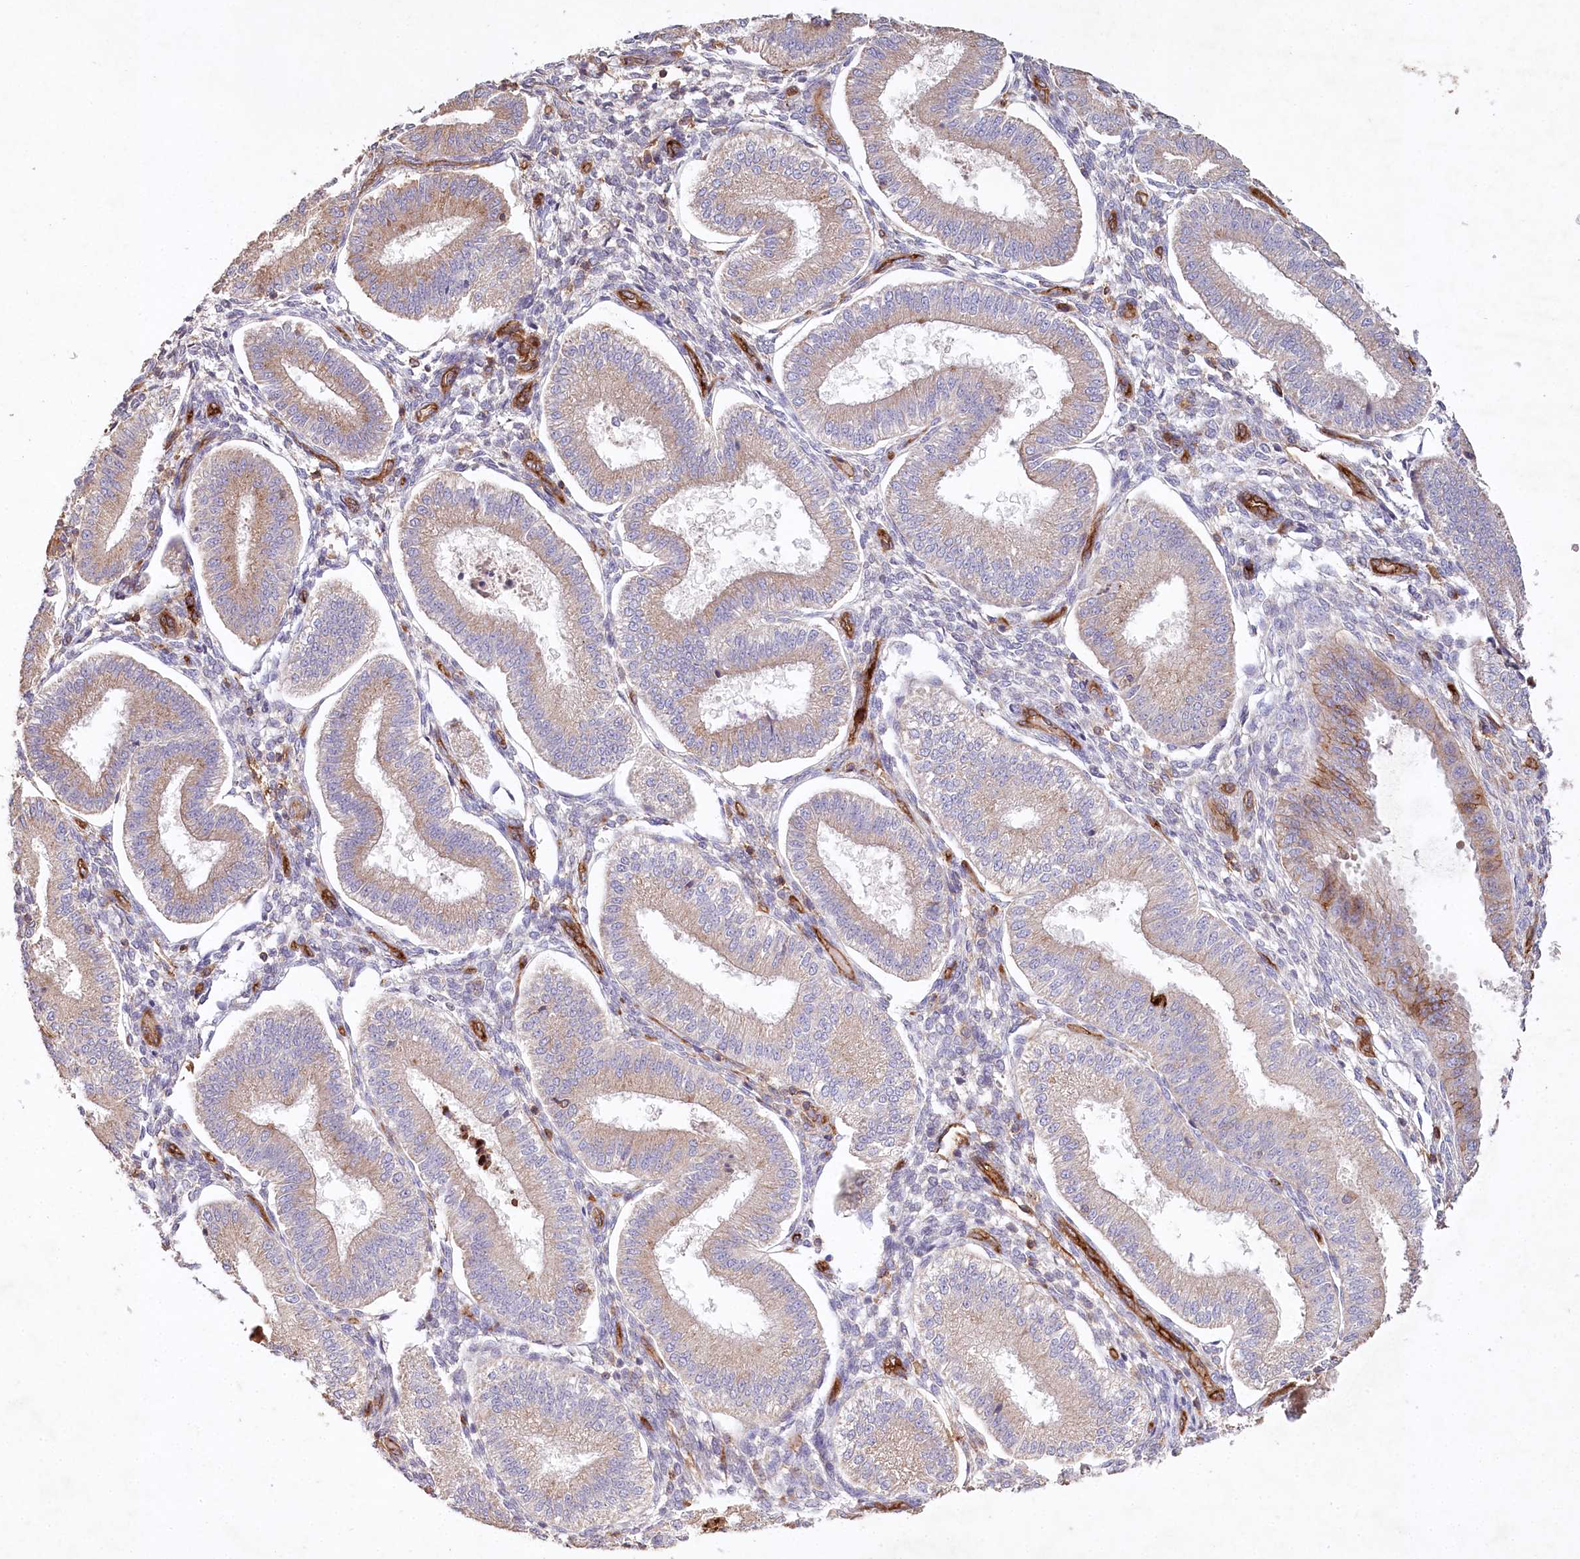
{"staining": {"intensity": "negative", "quantity": "none", "location": "none"}, "tissue": "endometrium", "cell_type": "Cells in endometrial stroma", "image_type": "normal", "snomed": [{"axis": "morphology", "description": "Normal tissue, NOS"}, {"axis": "topography", "description": "Endometrium"}], "caption": "Immunohistochemistry of normal endometrium demonstrates no expression in cells in endometrial stroma. The staining was performed using DAB (3,3'-diaminobenzidine) to visualize the protein expression in brown, while the nuclei were stained in blue with hematoxylin (Magnification: 20x).", "gene": "RBP5", "patient": {"sex": "female", "age": 39}}